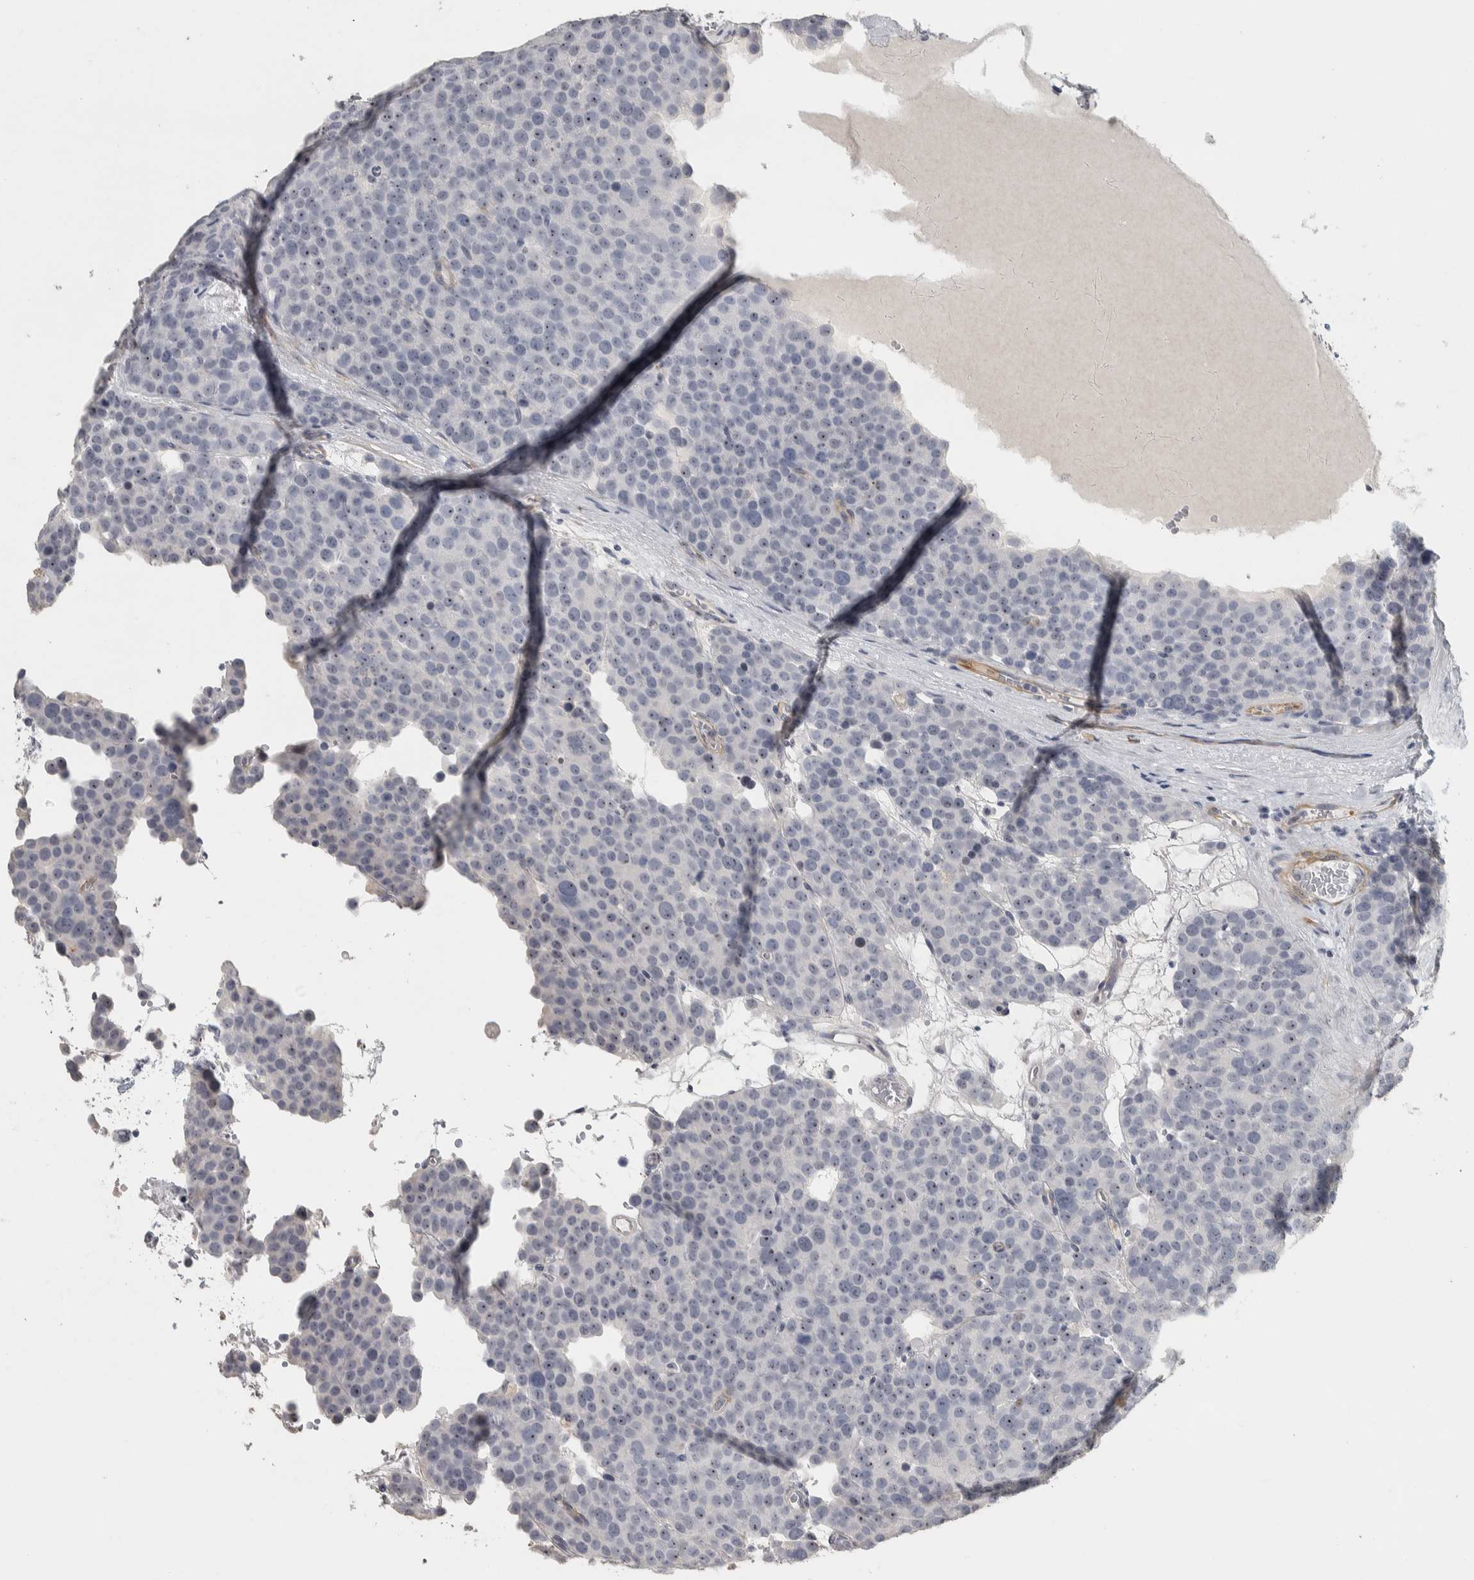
{"staining": {"intensity": "negative", "quantity": "none", "location": "none"}, "tissue": "testis cancer", "cell_type": "Tumor cells", "image_type": "cancer", "snomed": [{"axis": "morphology", "description": "Seminoma, NOS"}, {"axis": "topography", "description": "Testis"}], "caption": "Tumor cells are negative for protein expression in human seminoma (testis).", "gene": "DCAF10", "patient": {"sex": "male", "age": 71}}